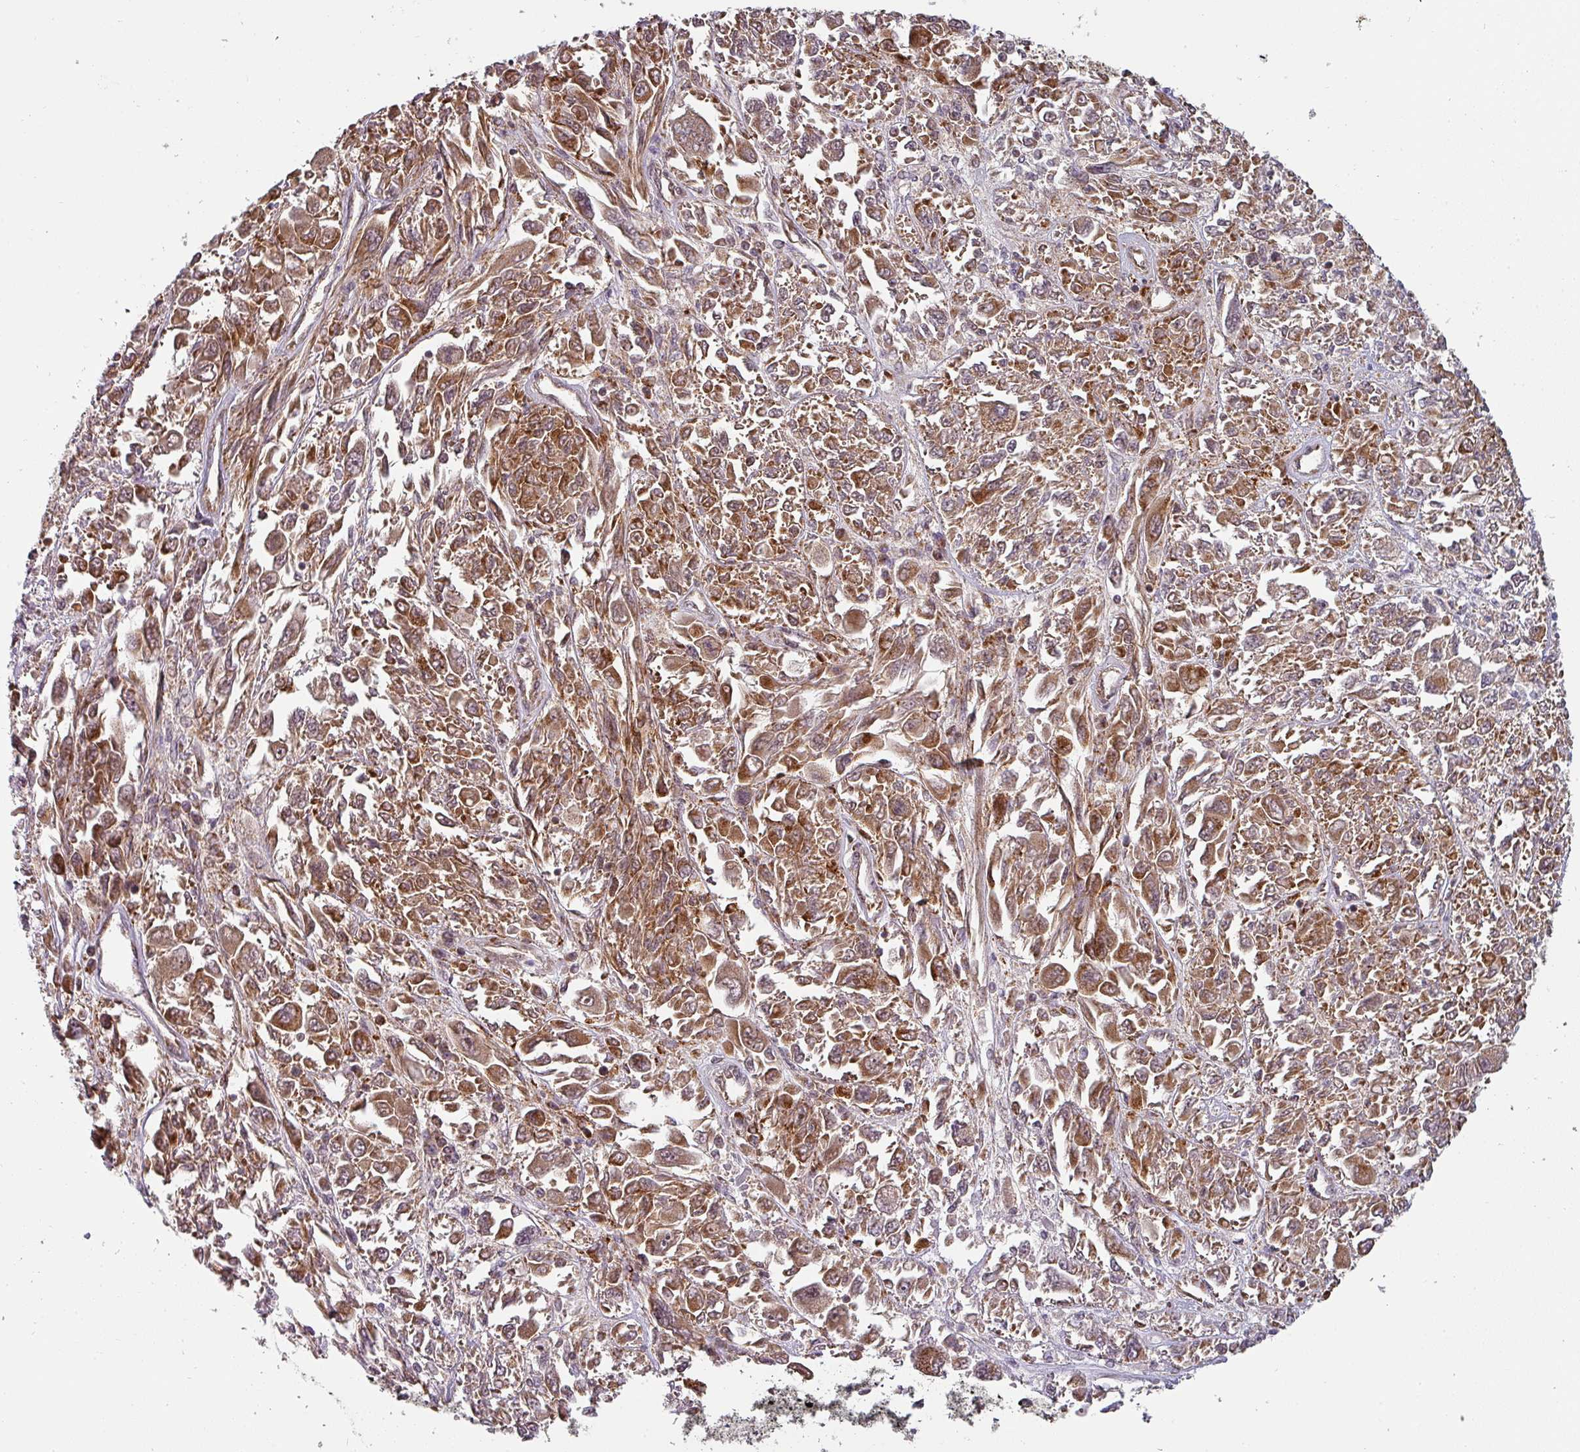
{"staining": {"intensity": "strong", "quantity": ">75%", "location": "cytoplasmic/membranous"}, "tissue": "melanoma", "cell_type": "Tumor cells", "image_type": "cancer", "snomed": [{"axis": "morphology", "description": "Malignant melanoma, NOS"}, {"axis": "topography", "description": "Skin"}], "caption": "Immunohistochemical staining of melanoma demonstrates strong cytoplasmic/membranous protein expression in about >75% of tumor cells. Using DAB (brown) and hematoxylin (blue) stains, captured at high magnification using brightfield microscopy.", "gene": "MRPS16", "patient": {"sex": "female", "age": 91}}